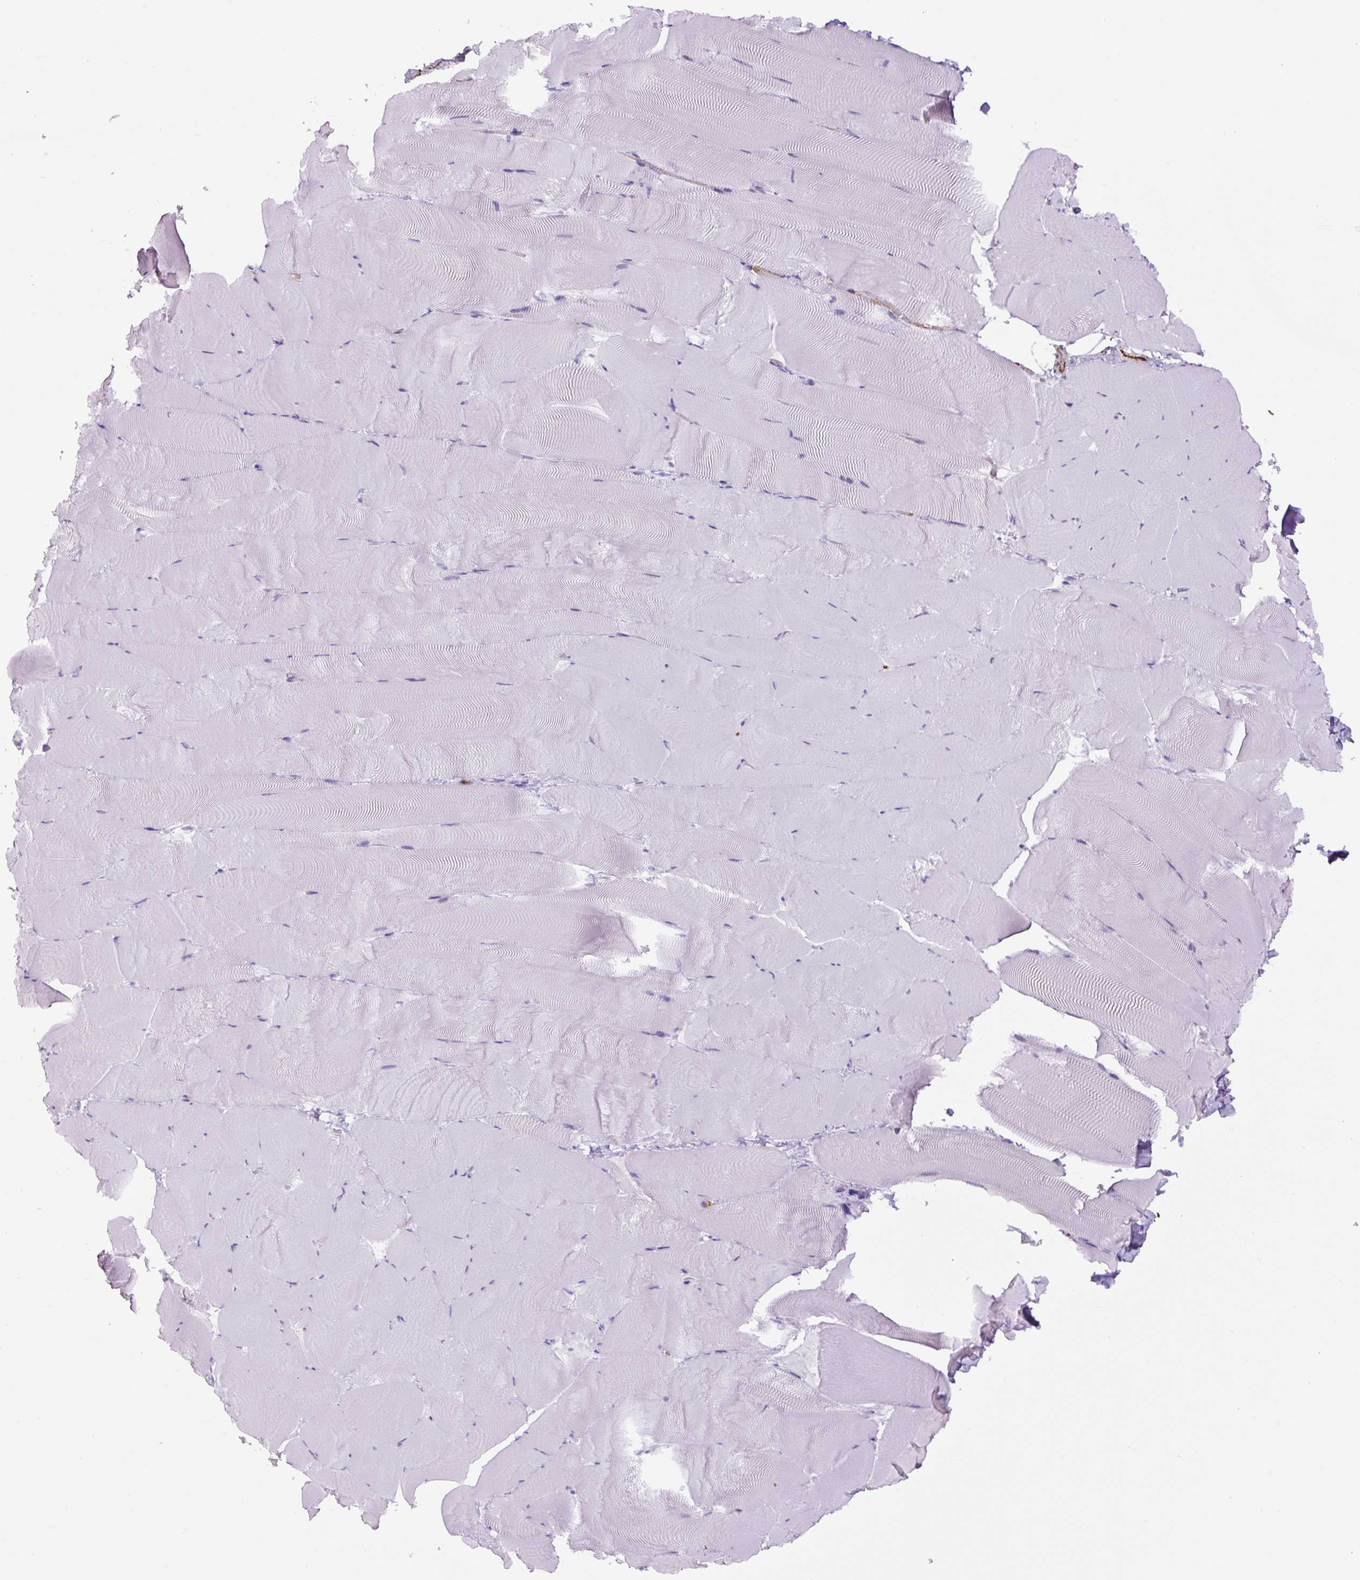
{"staining": {"intensity": "negative", "quantity": "none", "location": "none"}, "tissue": "skeletal muscle", "cell_type": "Myocytes", "image_type": "normal", "snomed": [{"axis": "morphology", "description": "Normal tissue, NOS"}, {"axis": "topography", "description": "Skeletal muscle"}], "caption": "DAB (3,3'-diaminobenzidine) immunohistochemical staining of unremarkable skeletal muscle exhibits no significant expression in myocytes. (DAB (3,3'-diaminobenzidine) immunohistochemistry with hematoxylin counter stain).", "gene": "B3GALT5", "patient": {"sex": "female", "age": 64}}